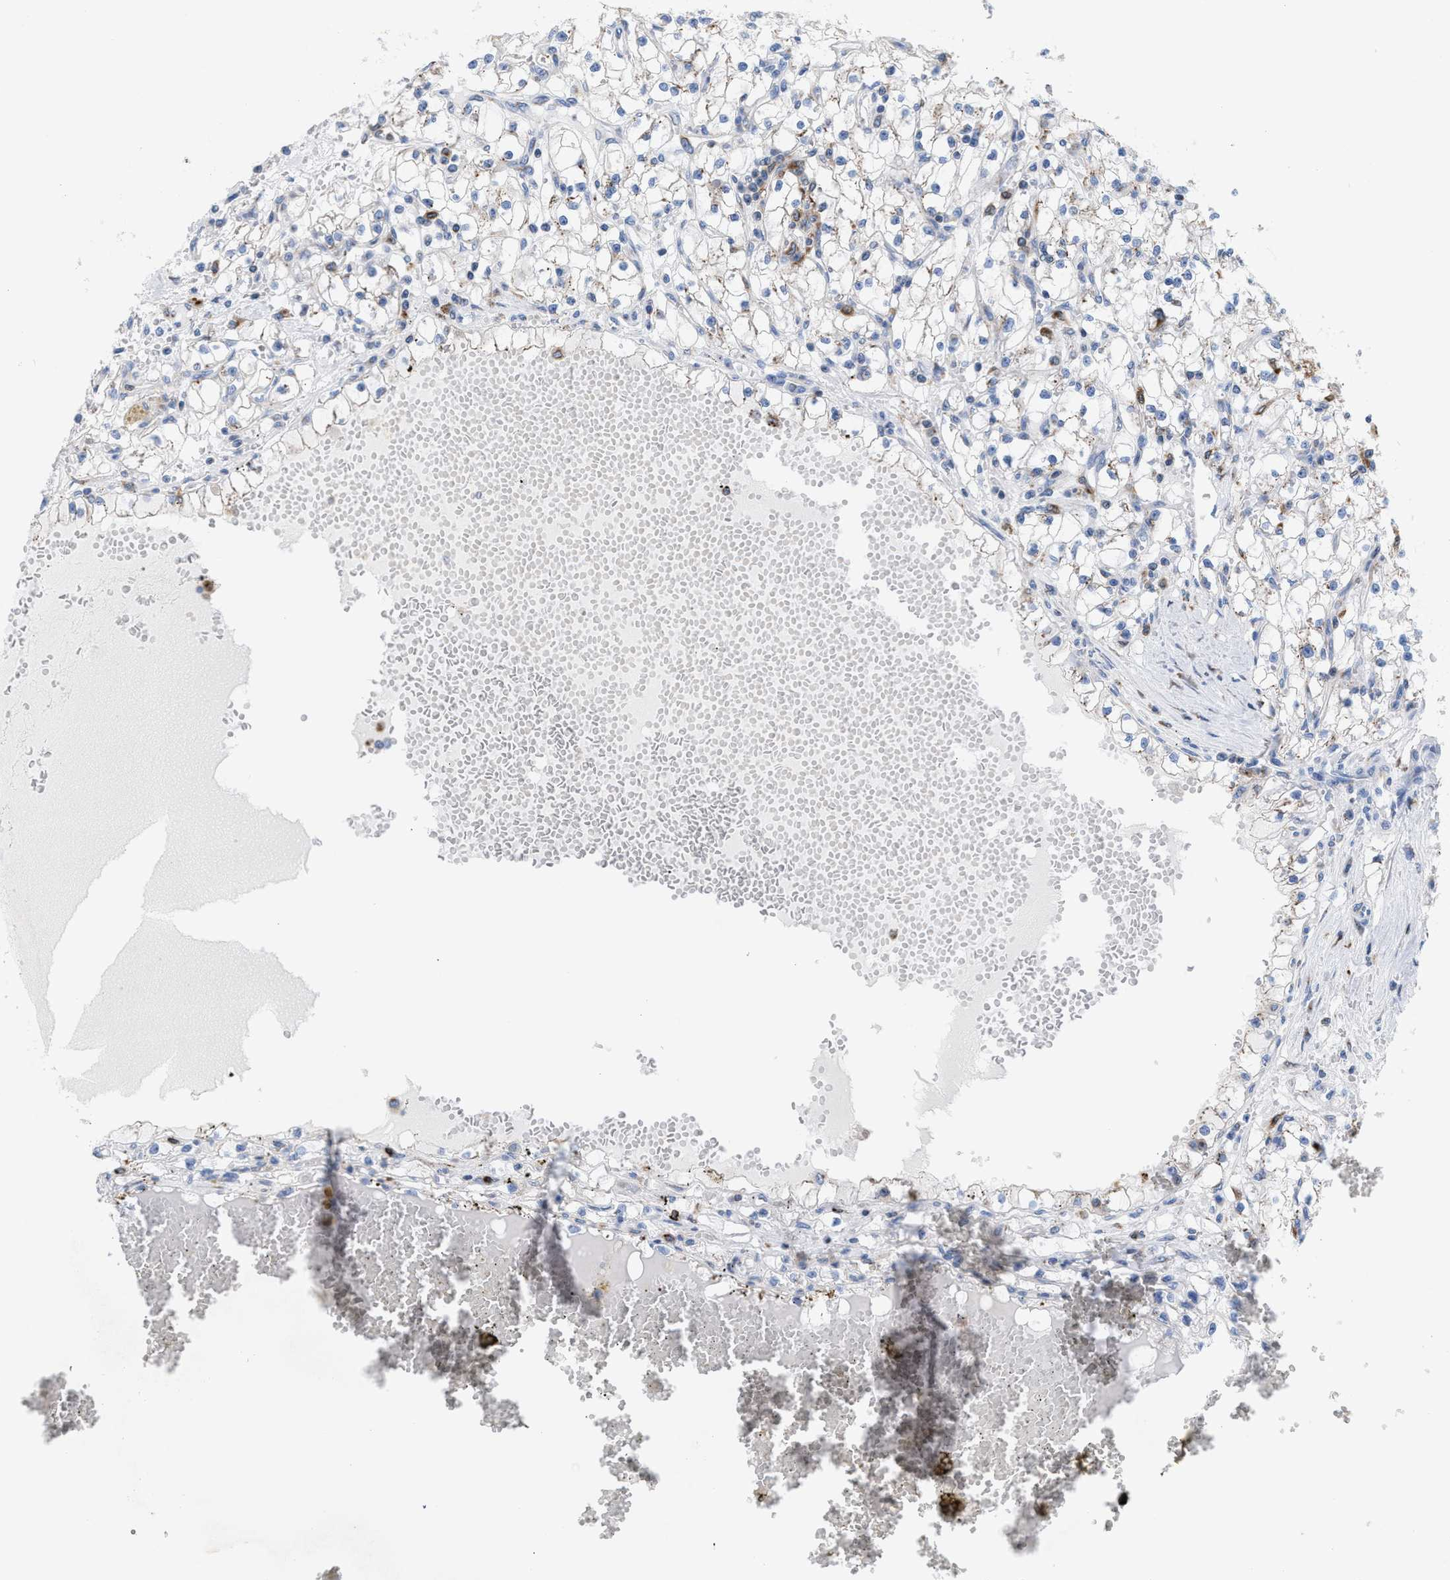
{"staining": {"intensity": "negative", "quantity": "none", "location": "none"}, "tissue": "renal cancer", "cell_type": "Tumor cells", "image_type": "cancer", "snomed": [{"axis": "morphology", "description": "Adenocarcinoma, NOS"}, {"axis": "topography", "description": "Kidney"}], "caption": "This is an immunohistochemistry (IHC) histopathology image of human renal cancer. There is no expression in tumor cells.", "gene": "TACC3", "patient": {"sex": "male", "age": 56}}